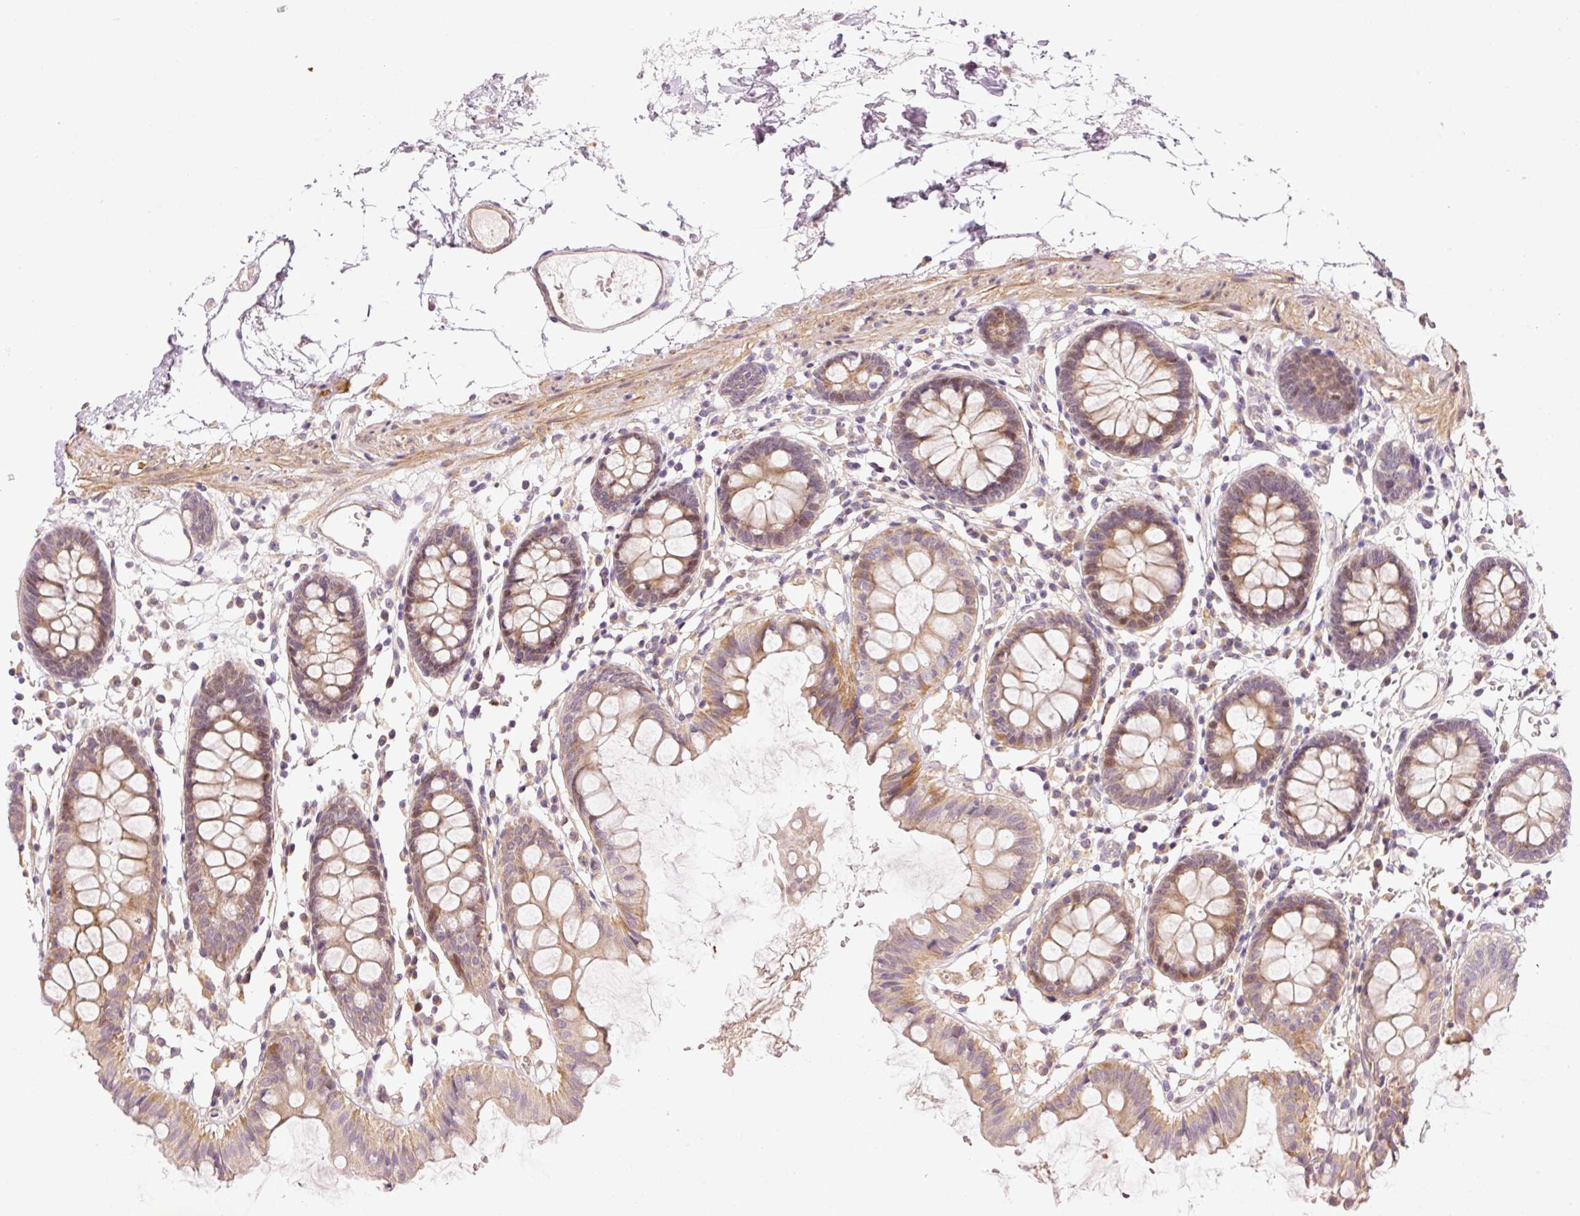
{"staining": {"intensity": "moderate", "quantity": ">75%", "location": "cytoplasmic/membranous"}, "tissue": "colon", "cell_type": "Endothelial cells", "image_type": "normal", "snomed": [{"axis": "morphology", "description": "Normal tissue, NOS"}, {"axis": "topography", "description": "Colon"}], "caption": "An image of human colon stained for a protein reveals moderate cytoplasmic/membranous brown staining in endothelial cells.", "gene": "SLC29A3", "patient": {"sex": "female", "age": 84}}